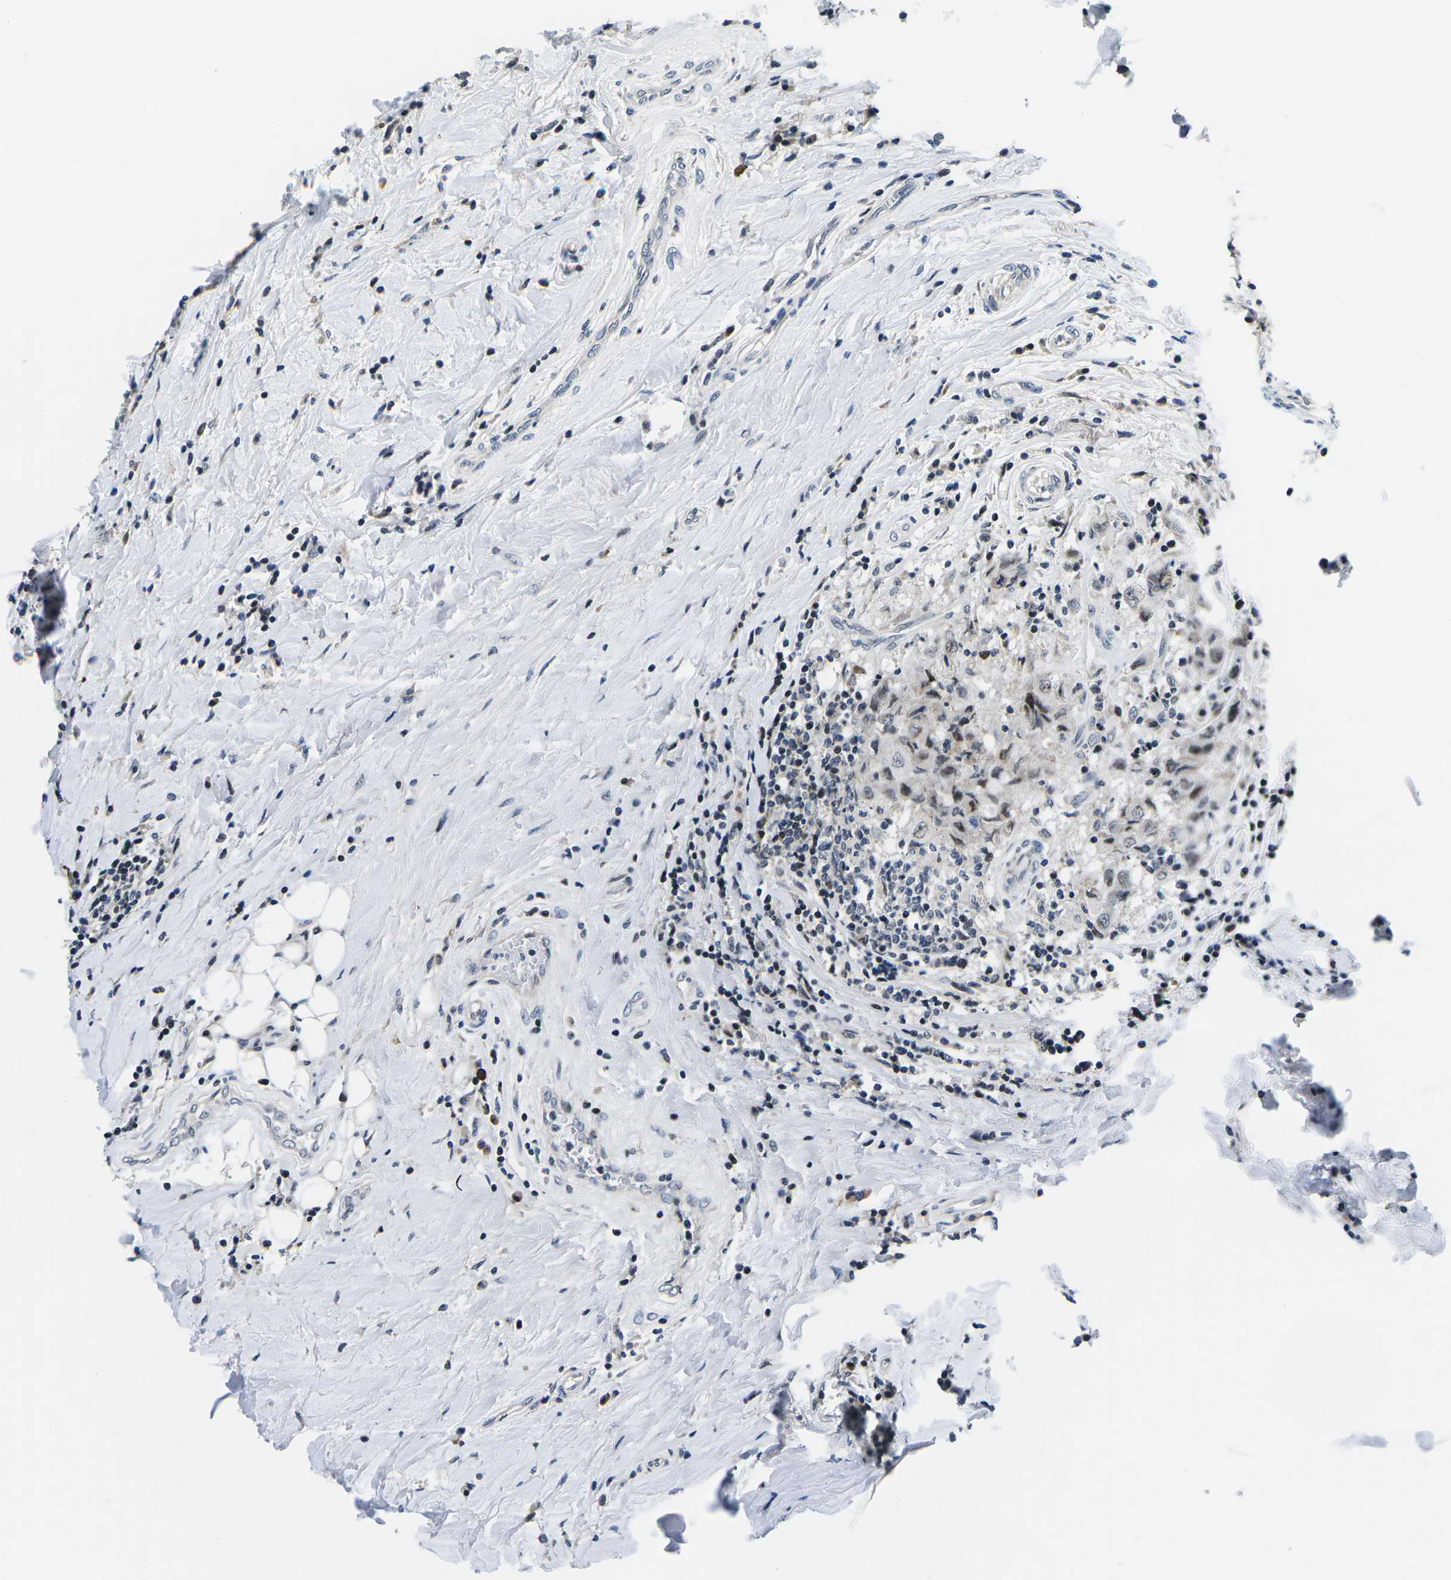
{"staining": {"intensity": "moderate", "quantity": "<25%", "location": "nuclear"}, "tissue": "breast cancer", "cell_type": "Tumor cells", "image_type": "cancer", "snomed": [{"axis": "morphology", "description": "Duct carcinoma"}, {"axis": "topography", "description": "Breast"}], "caption": "A low amount of moderate nuclear expression is appreciated in approximately <25% of tumor cells in breast intraductal carcinoma tissue.", "gene": "CDC73", "patient": {"sex": "female", "age": 27}}